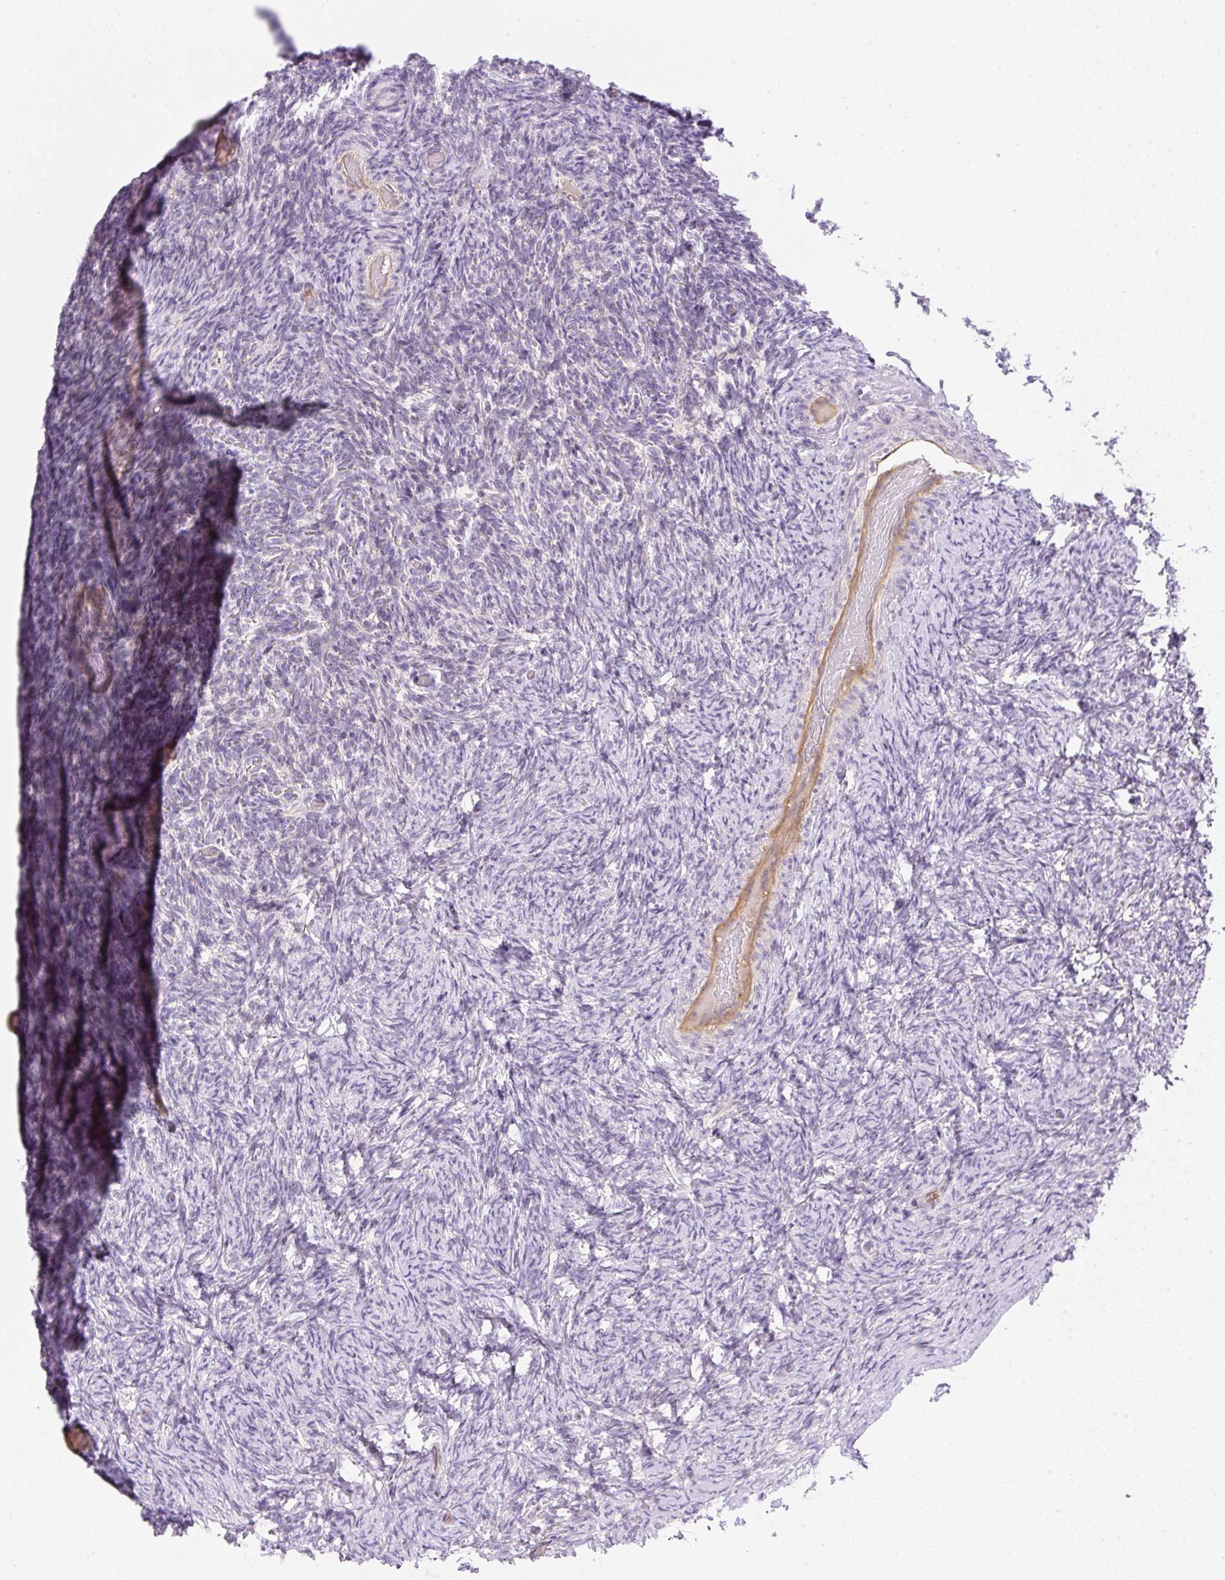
{"staining": {"intensity": "negative", "quantity": "none", "location": "none"}, "tissue": "ovary", "cell_type": "Follicle cells", "image_type": "normal", "snomed": [{"axis": "morphology", "description": "Normal tissue, NOS"}, {"axis": "topography", "description": "Ovary"}], "caption": "A photomicrograph of ovary stained for a protein exhibits no brown staining in follicle cells.", "gene": "OMA1", "patient": {"sex": "female", "age": 34}}